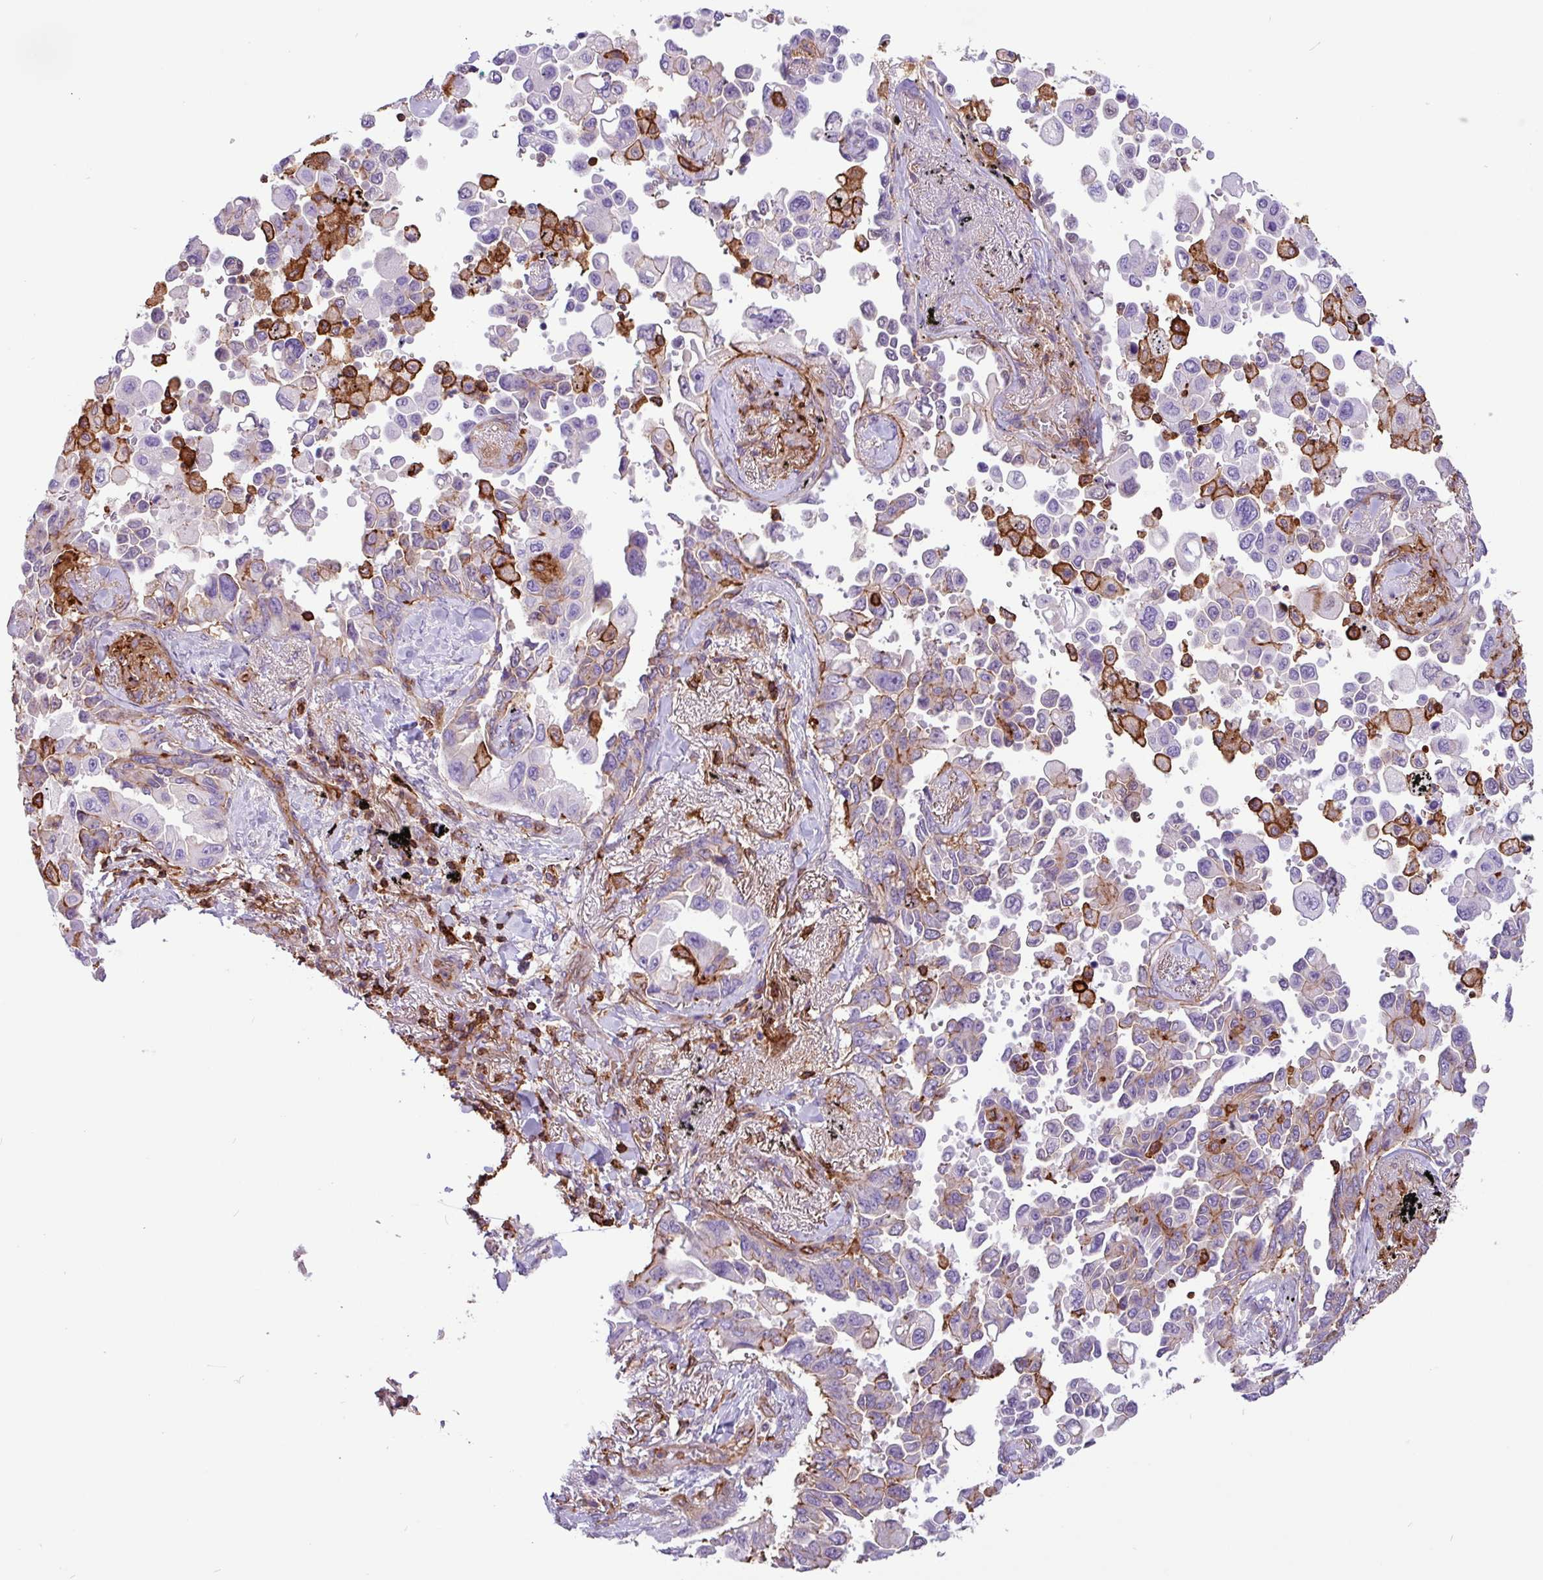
{"staining": {"intensity": "negative", "quantity": "none", "location": "none"}, "tissue": "lung cancer", "cell_type": "Tumor cells", "image_type": "cancer", "snomed": [{"axis": "morphology", "description": "Adenocarcinoma, NOS"}, {"axis": "topography", "description": "Lung"}], "caption": "This is a photomicrograph of IHC staining of adenocarcinoma (lung), which shows no positivity in tumor cells. Nuclei are stained in blue.", "gene": "PPP1R18", "patient": {"sex": "female", "age": 67}}